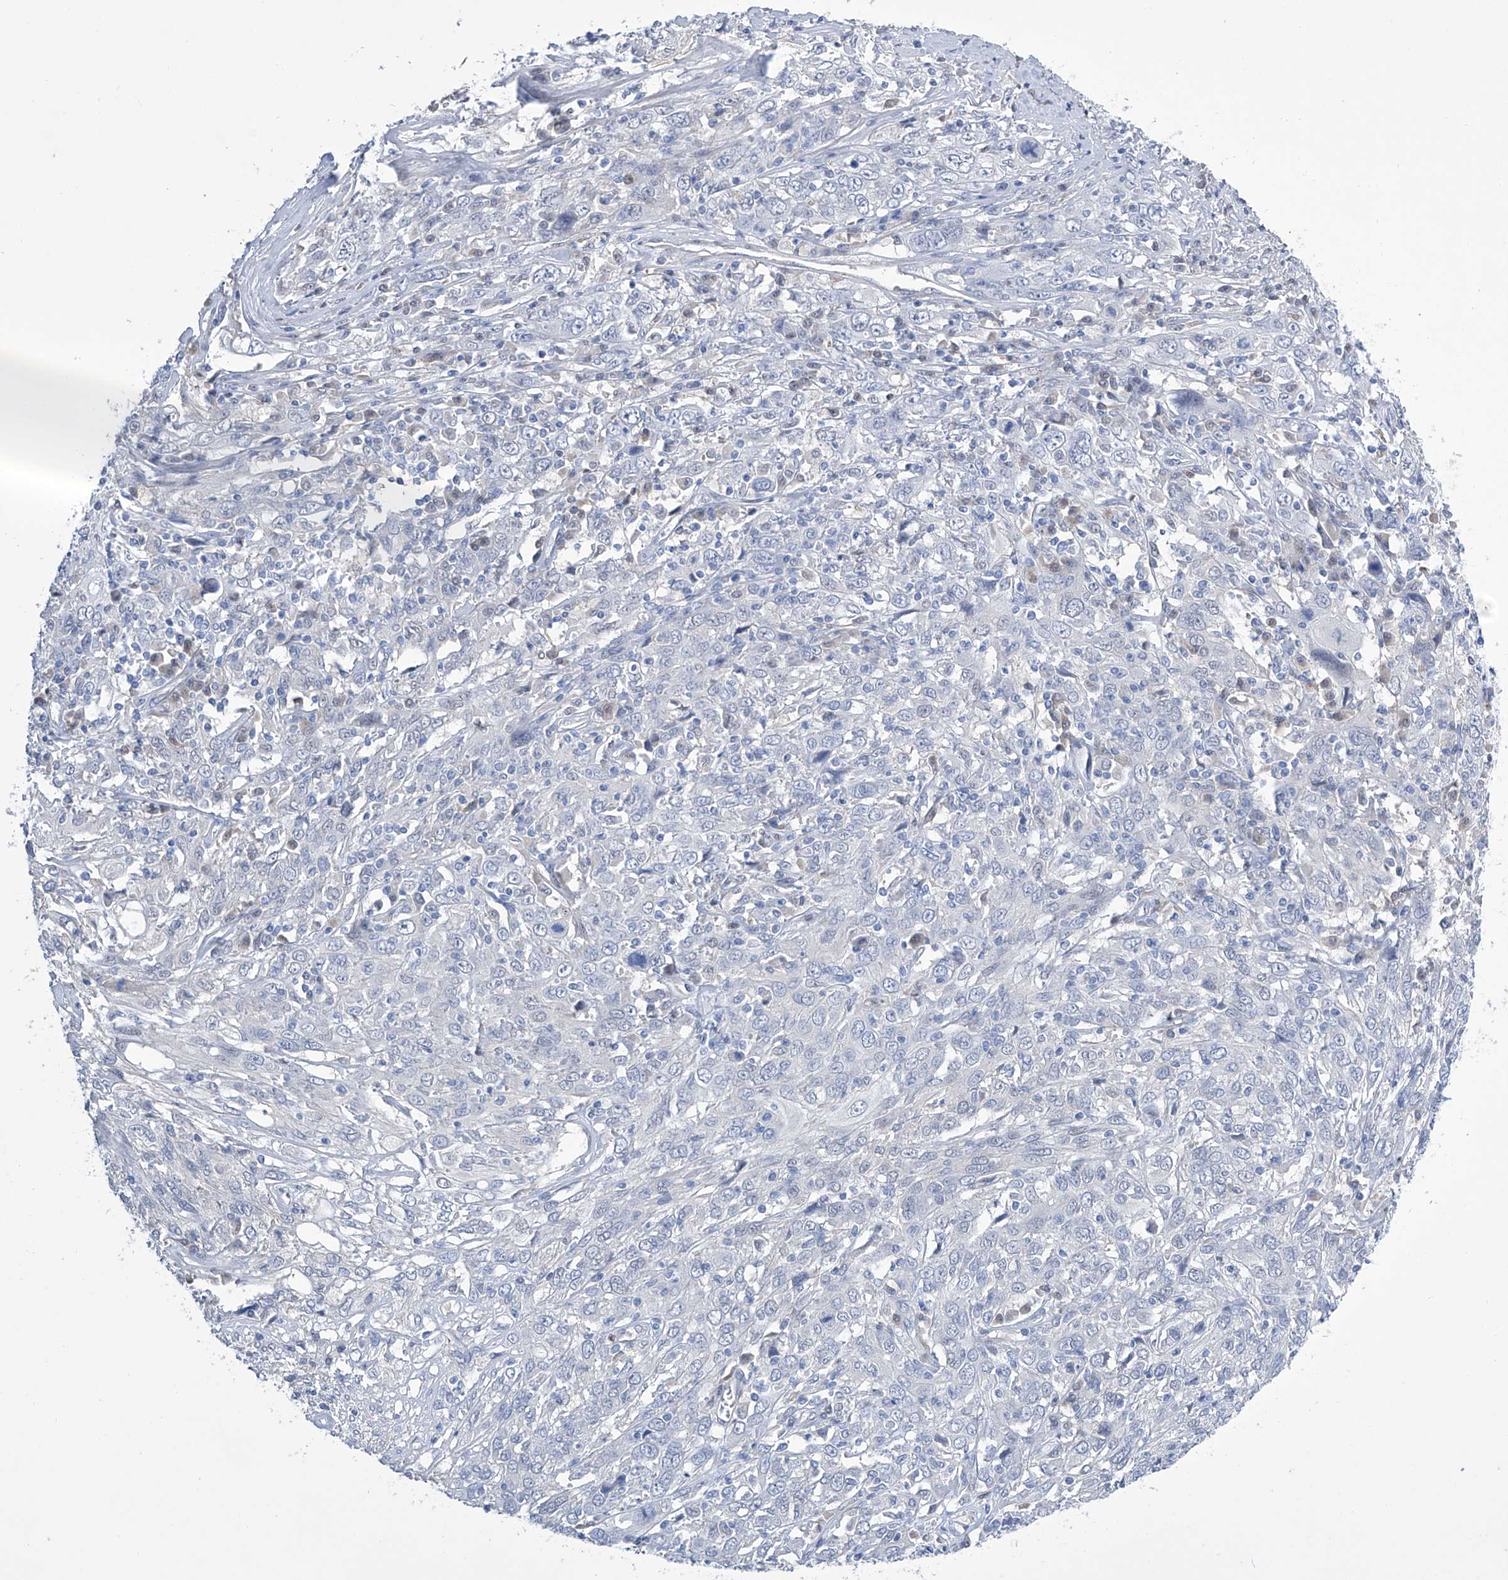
{"staining": {"intensity": "negative", "quantity": "none", "location": "none"}, "tissue": "cervical cancer", "cell_type": "Tumor cells", "image_type": "cancer", "snomed": [{"axis": "morphology", "description": "Squamous cell carcinoma, NOS"}, {"axis": "topography", "description": "Cervix"}], "caption": "DAB (3,3'-diaminobenzidine) immunohistochemical staining of human squamous cell carcinoma (cervical) displays no significant positivity in tumor cells. (DAB immunohistochemistry, high magnification).", "gene": "PGM3", "patient": {"sex": "female", "age": 46}}